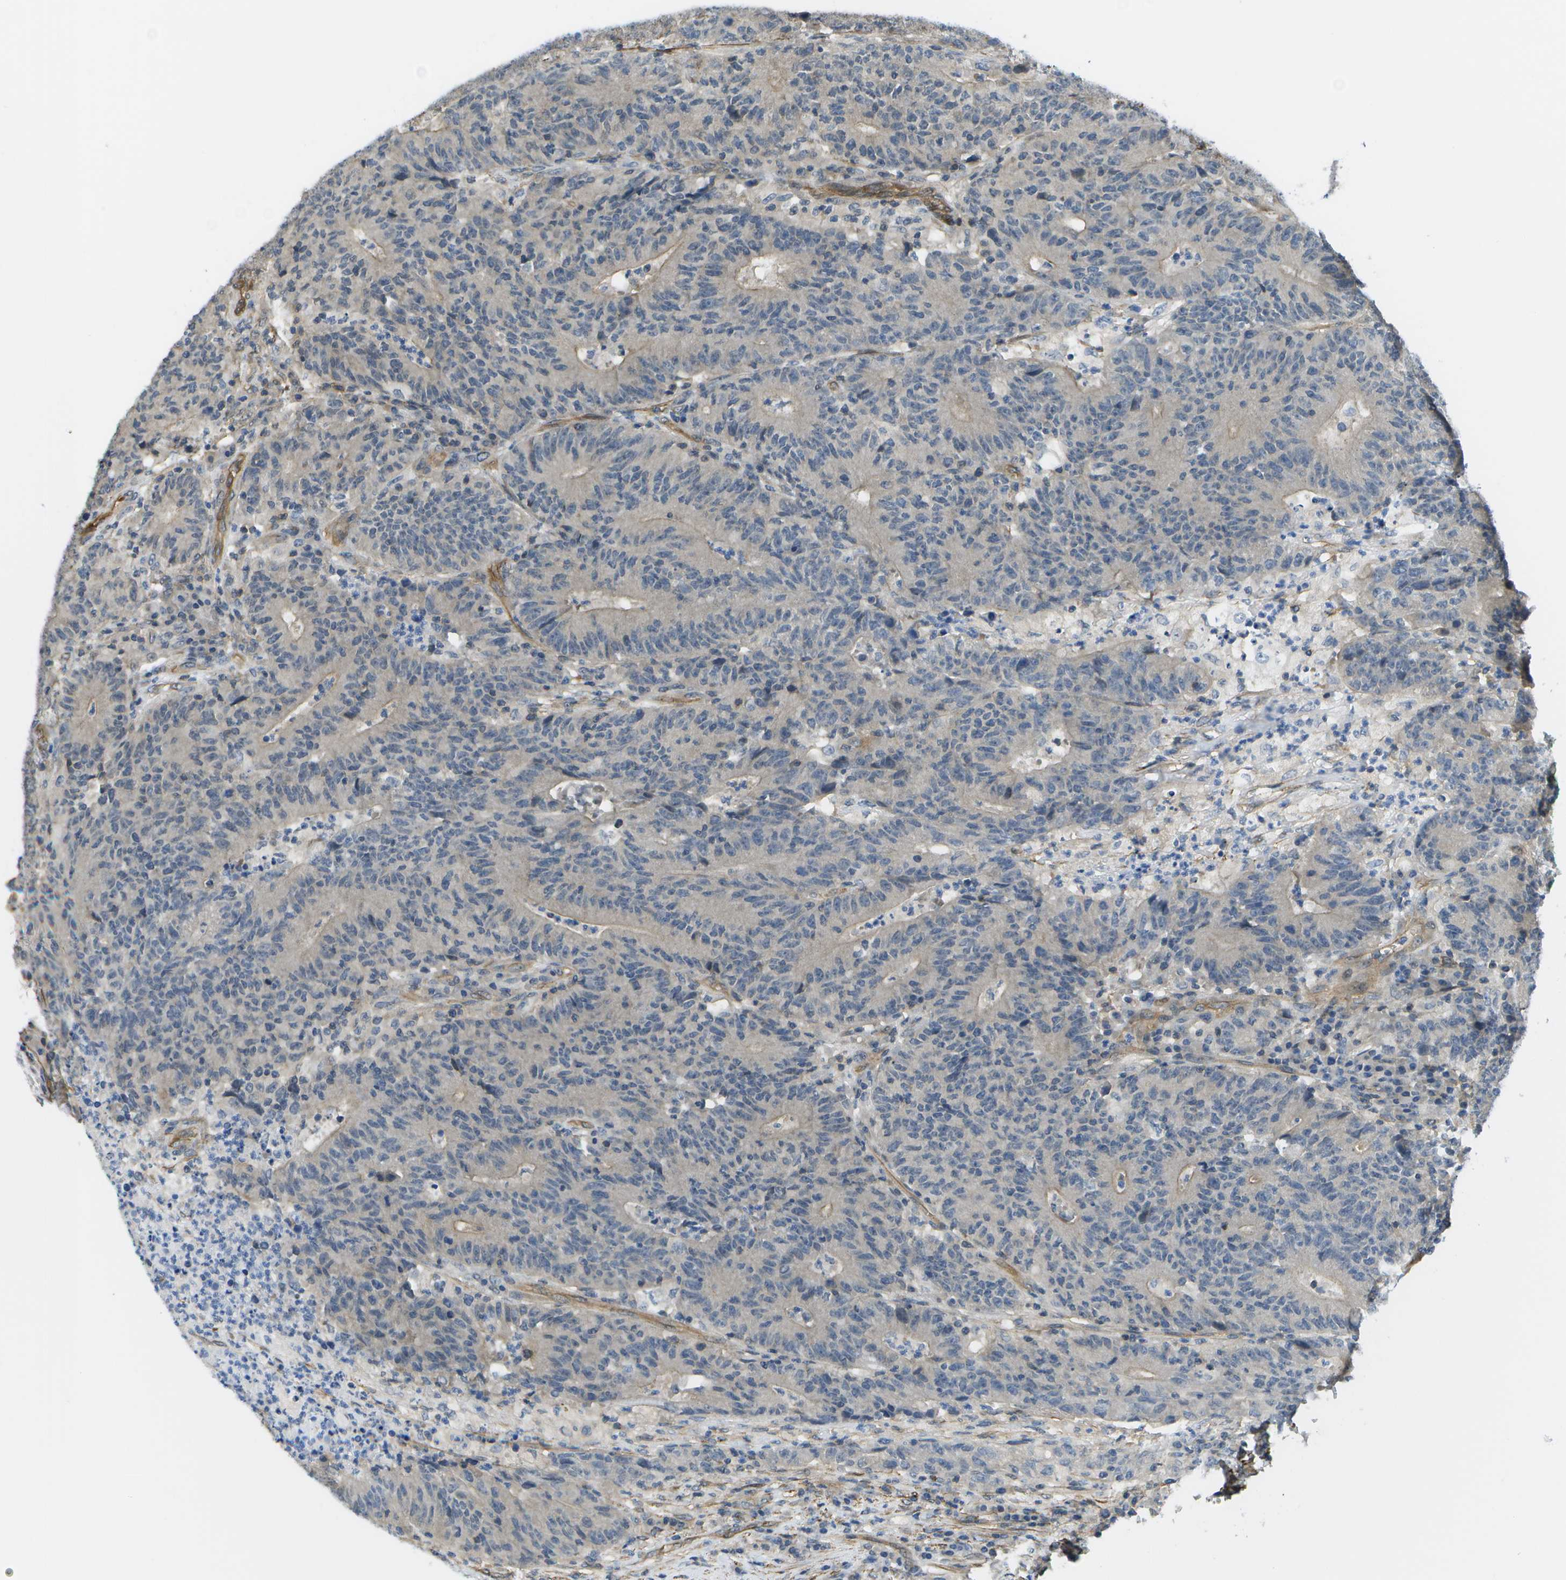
{"staining": {"intensity": "negative", "quantity": "none", "location": "none"}, "tissue": "colorectal cancer", "cell_type": "Tumor cells", "image_type": "cancer", "snomed": [{"axis": "morphology", "description": "Normal tissue, NOS"}, {"axis": "morphology", "description": "Adenocarcinoma, NOS"}, {"axis": "topography", "description": "Colon"}], "caption": "Histopathology image shows no protein expression in tumor cells of colorectal cancer tissue. (DAB IHC visualized using brightfield microscopy, high magnification).", "gene": "KIAA0040", "patient": {"sex": "female", "age": 75}}